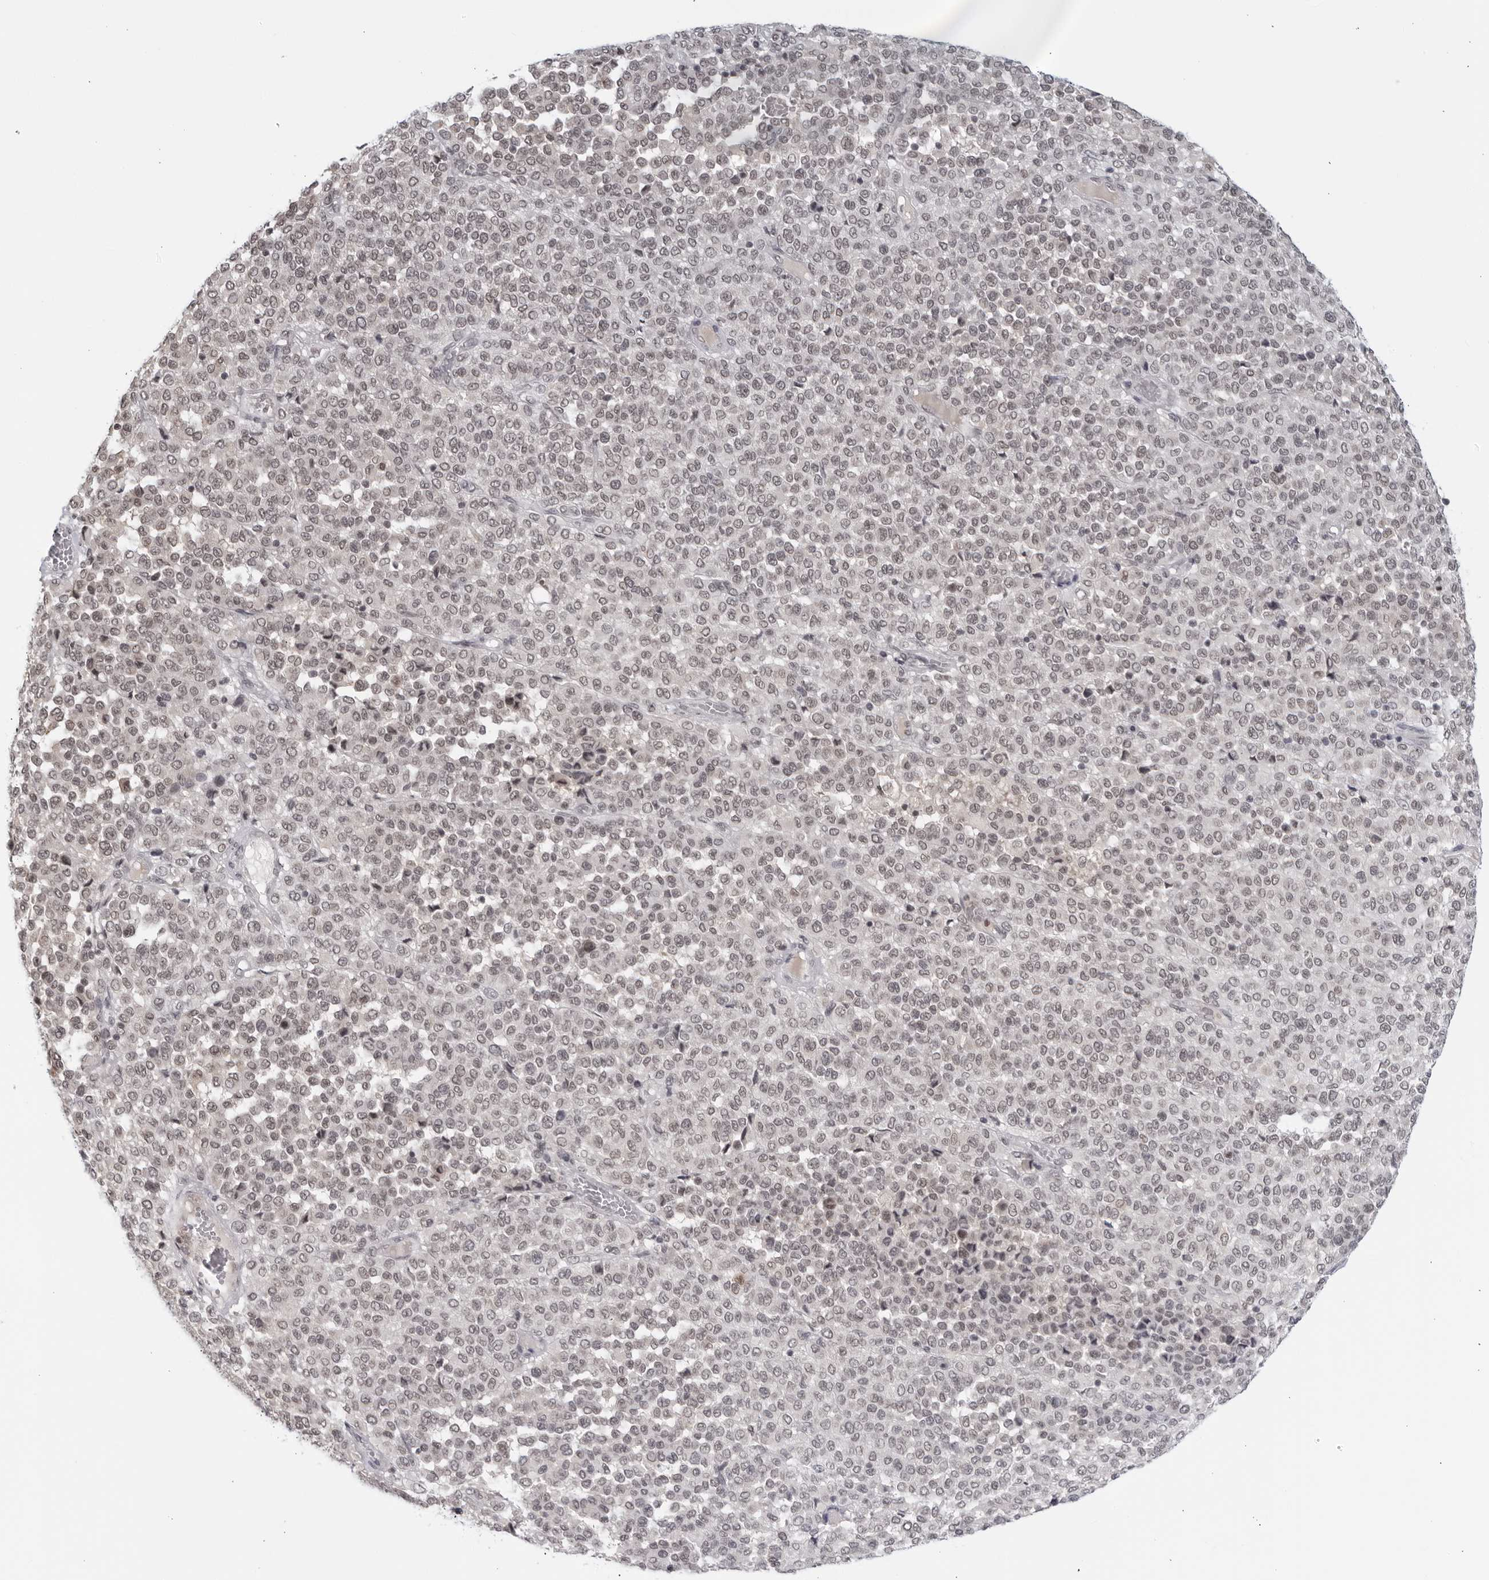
{"staining": {"intensity": "weak", "quantity": "25%-75%", "location": "nuclear"}, "tissue": "melanoma", "cell_type": "Tumor cells", "image_type": "cancer", "snomed": [{"axis": "morphology", "description": "Malignant melanoma, Metastatic site"}, {"axis": "topography", "description": "Pancreas"}], "caption": "A photomicrograph of melanoma stained for a protein displays weak nuclear brown staining in tumor cells.", "gene": "RAB11FIP3", "patient": {"sex": "female", "age": 30}}